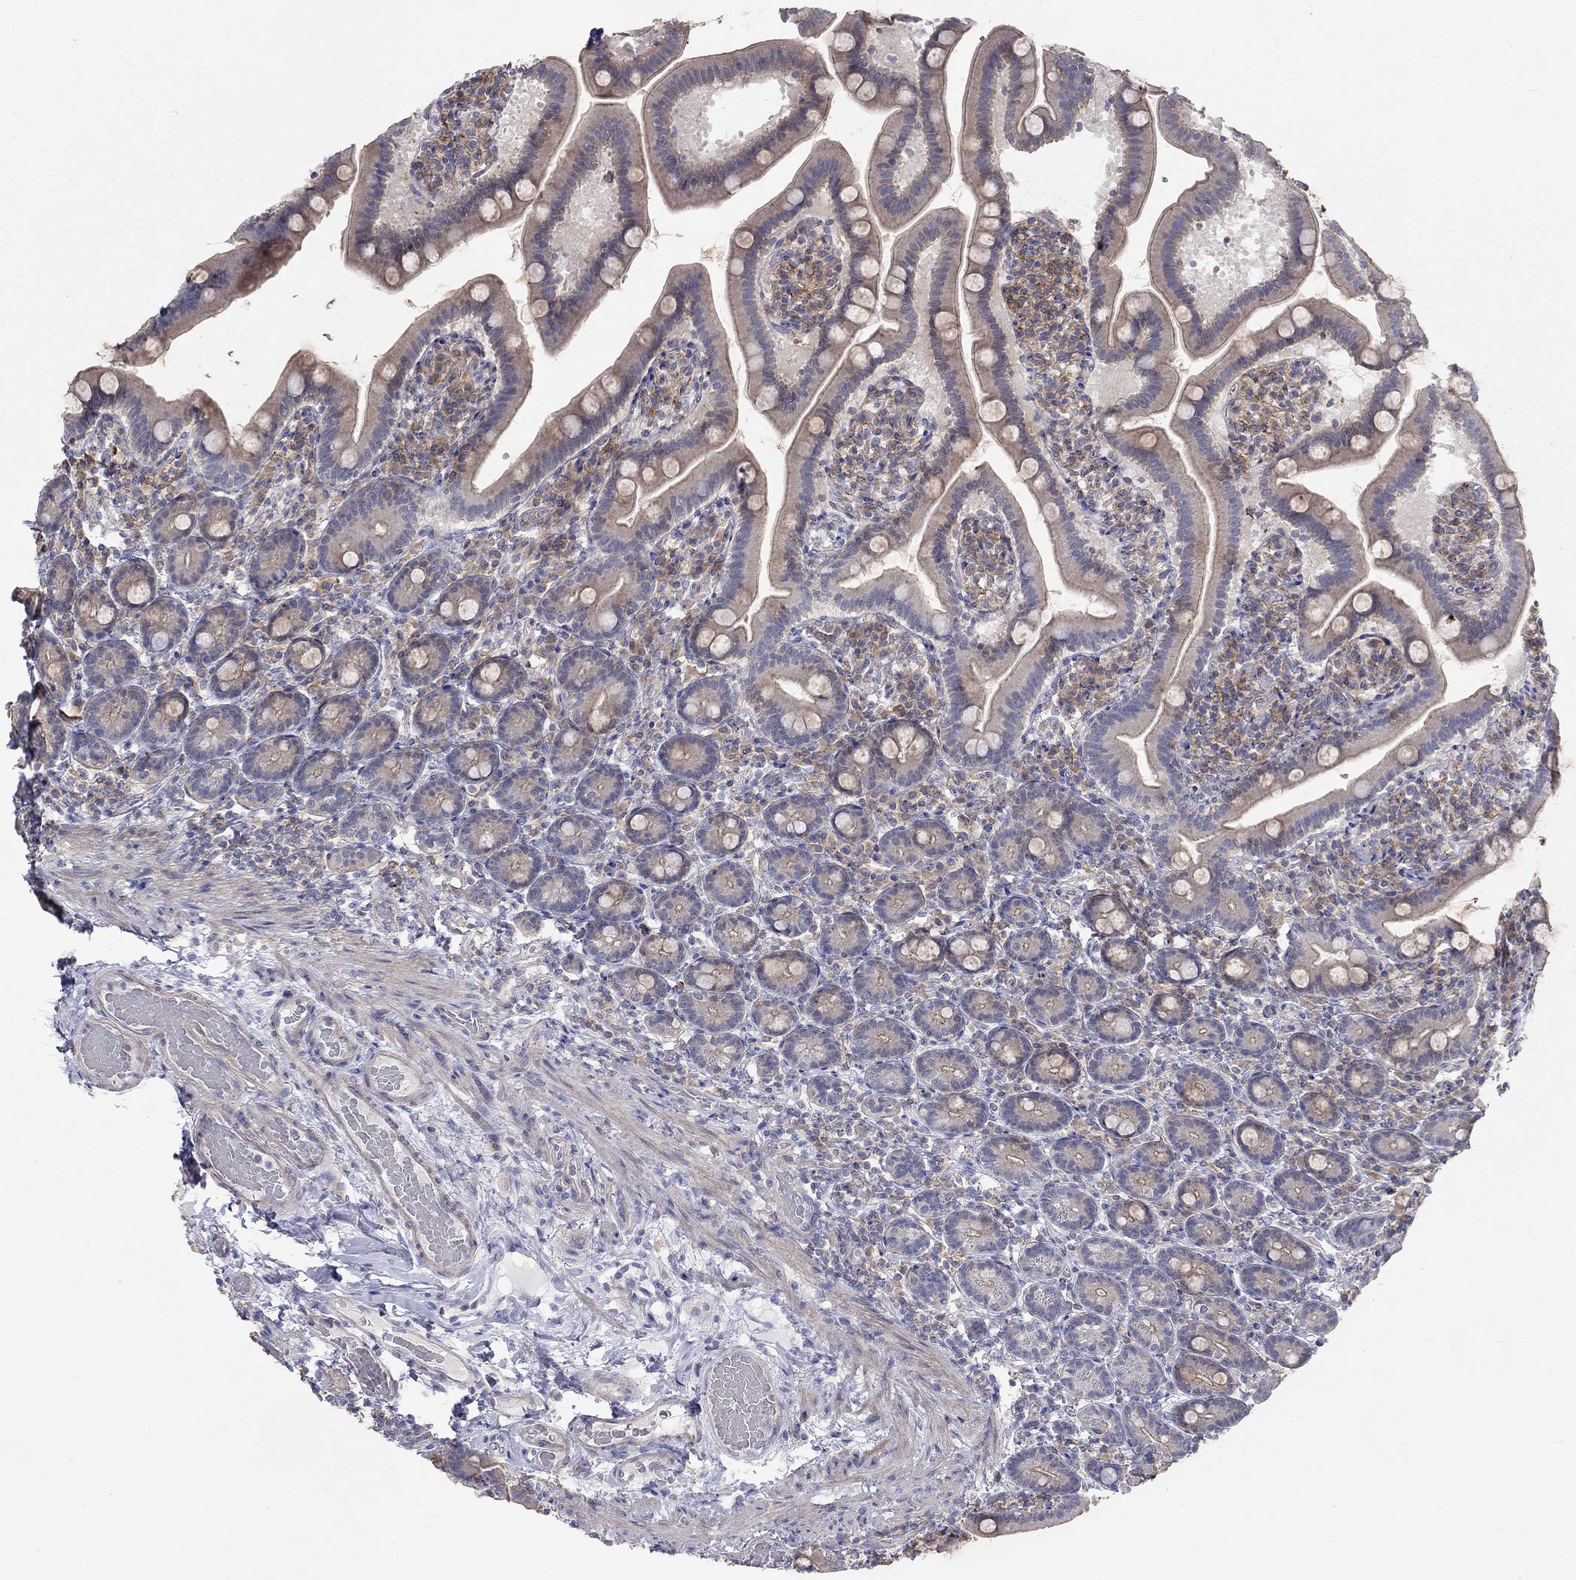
{"staining": {"intensity": "weak", "quantity": "25%-75%", "location": "cytoplasmic/membranous"}, "tissue": "small intestine", "cell_type": "Glandular cells", "image_type": "normal", "snomed": [{"axis": "morphology", "description": "Normal tissue, NOS"}, {"axis": "topography", "description": "Small intestine"}], "caption": "High-power microscopy captured an IHC image of normal small intestine, revealing weak cytoplasmic/membranous staining in approximately 25%-75% of glandular cells.", "gene": "PCDHGA10", "patient": {"sex": "male", "age": 66}}